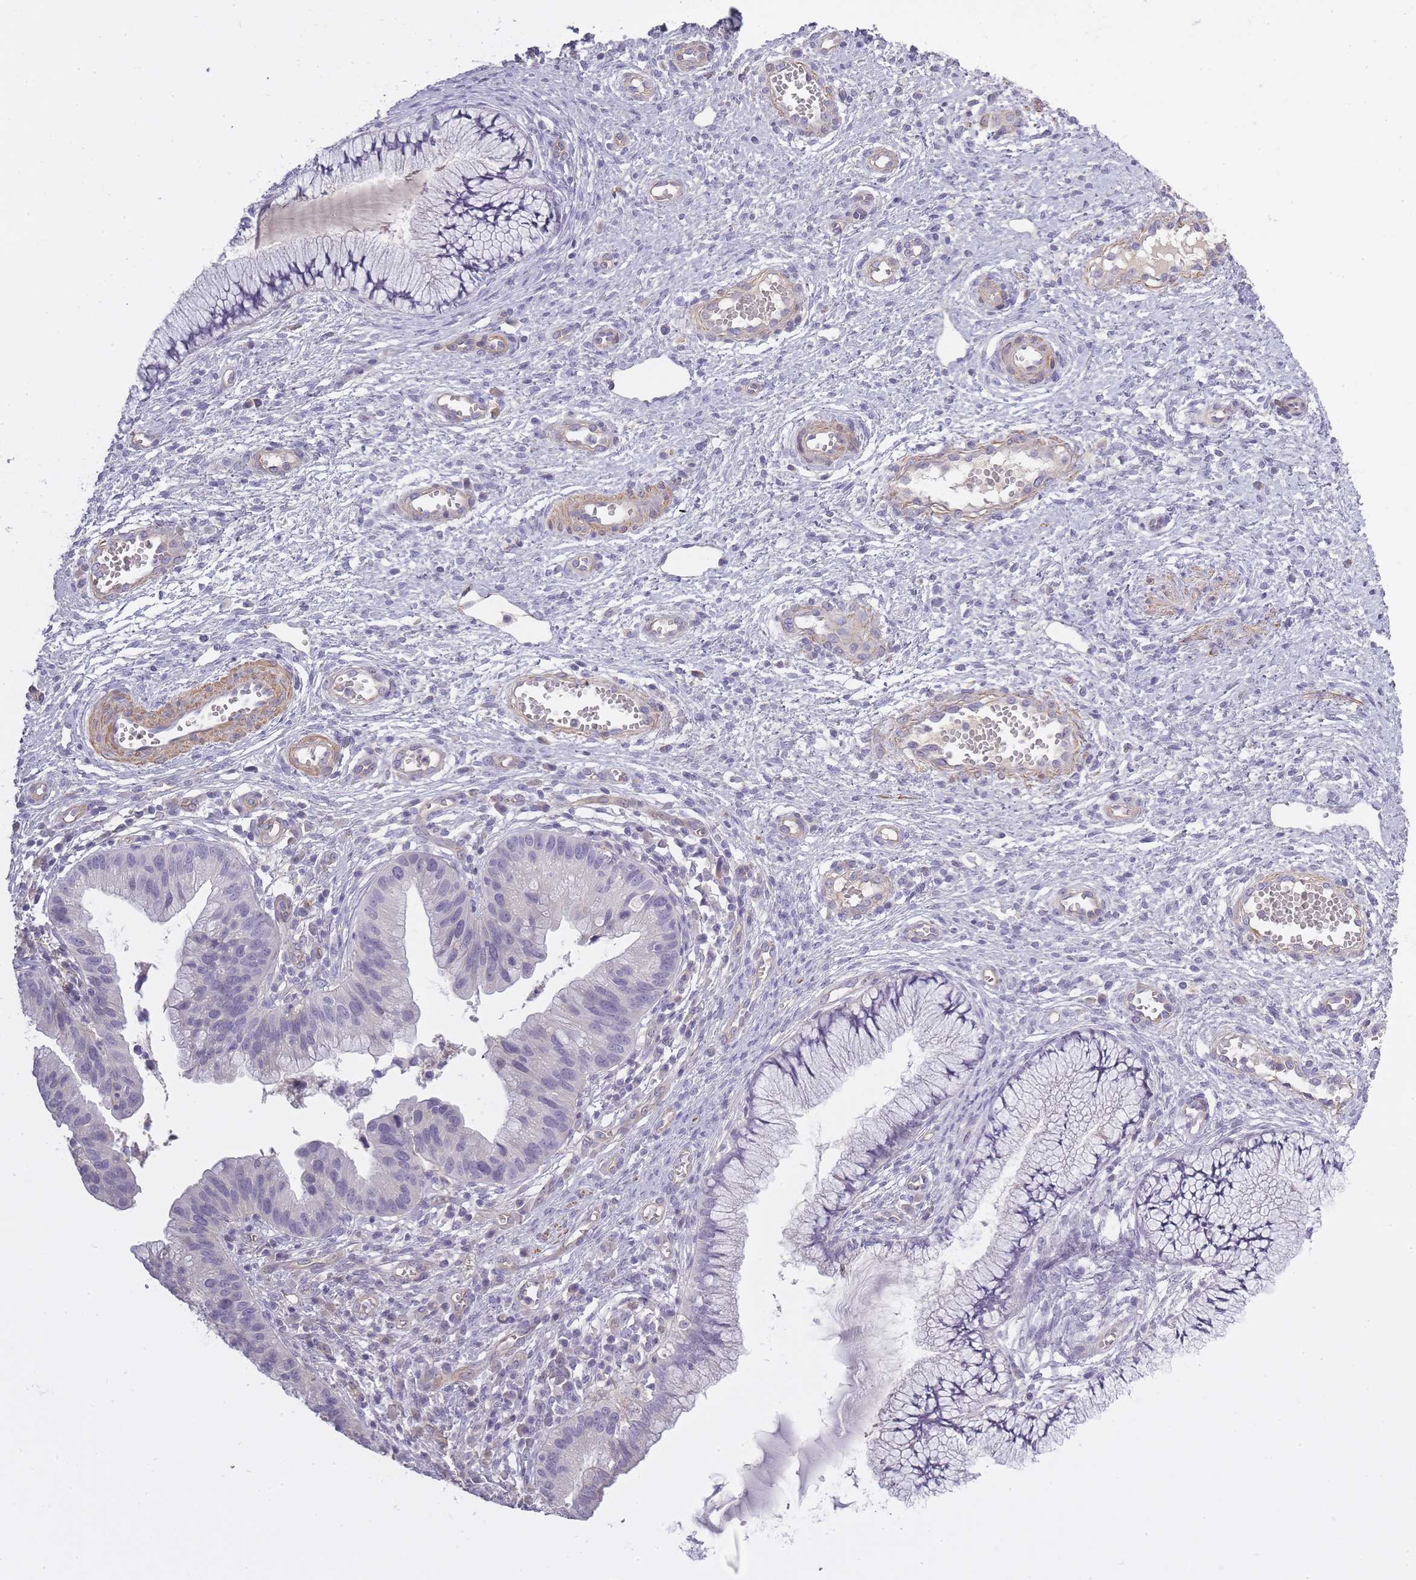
{"staining": {"intensity": "negative", "quantity": "none", "location": "none"}, "tissue": "cervical cancer", "cell_type": "Tumor cells", "image_type": "cancer", "snomed": [{"axis": "morphology", "description": "Adenocarcinoma, NOS"}, {"axis": "topography", "description": "Cervix"}], "caption": "A photomicrograph of cervical cancer stained for a protein reveals no brown staining in tumor cells. The staining is performed using DAB (3,3'-diaminobenzidine) brown chromogen with nuclei counter-stained in using hematoxylin.", "gene": "SLC8A2", "patient": {"sex": "female", "age": 34}}